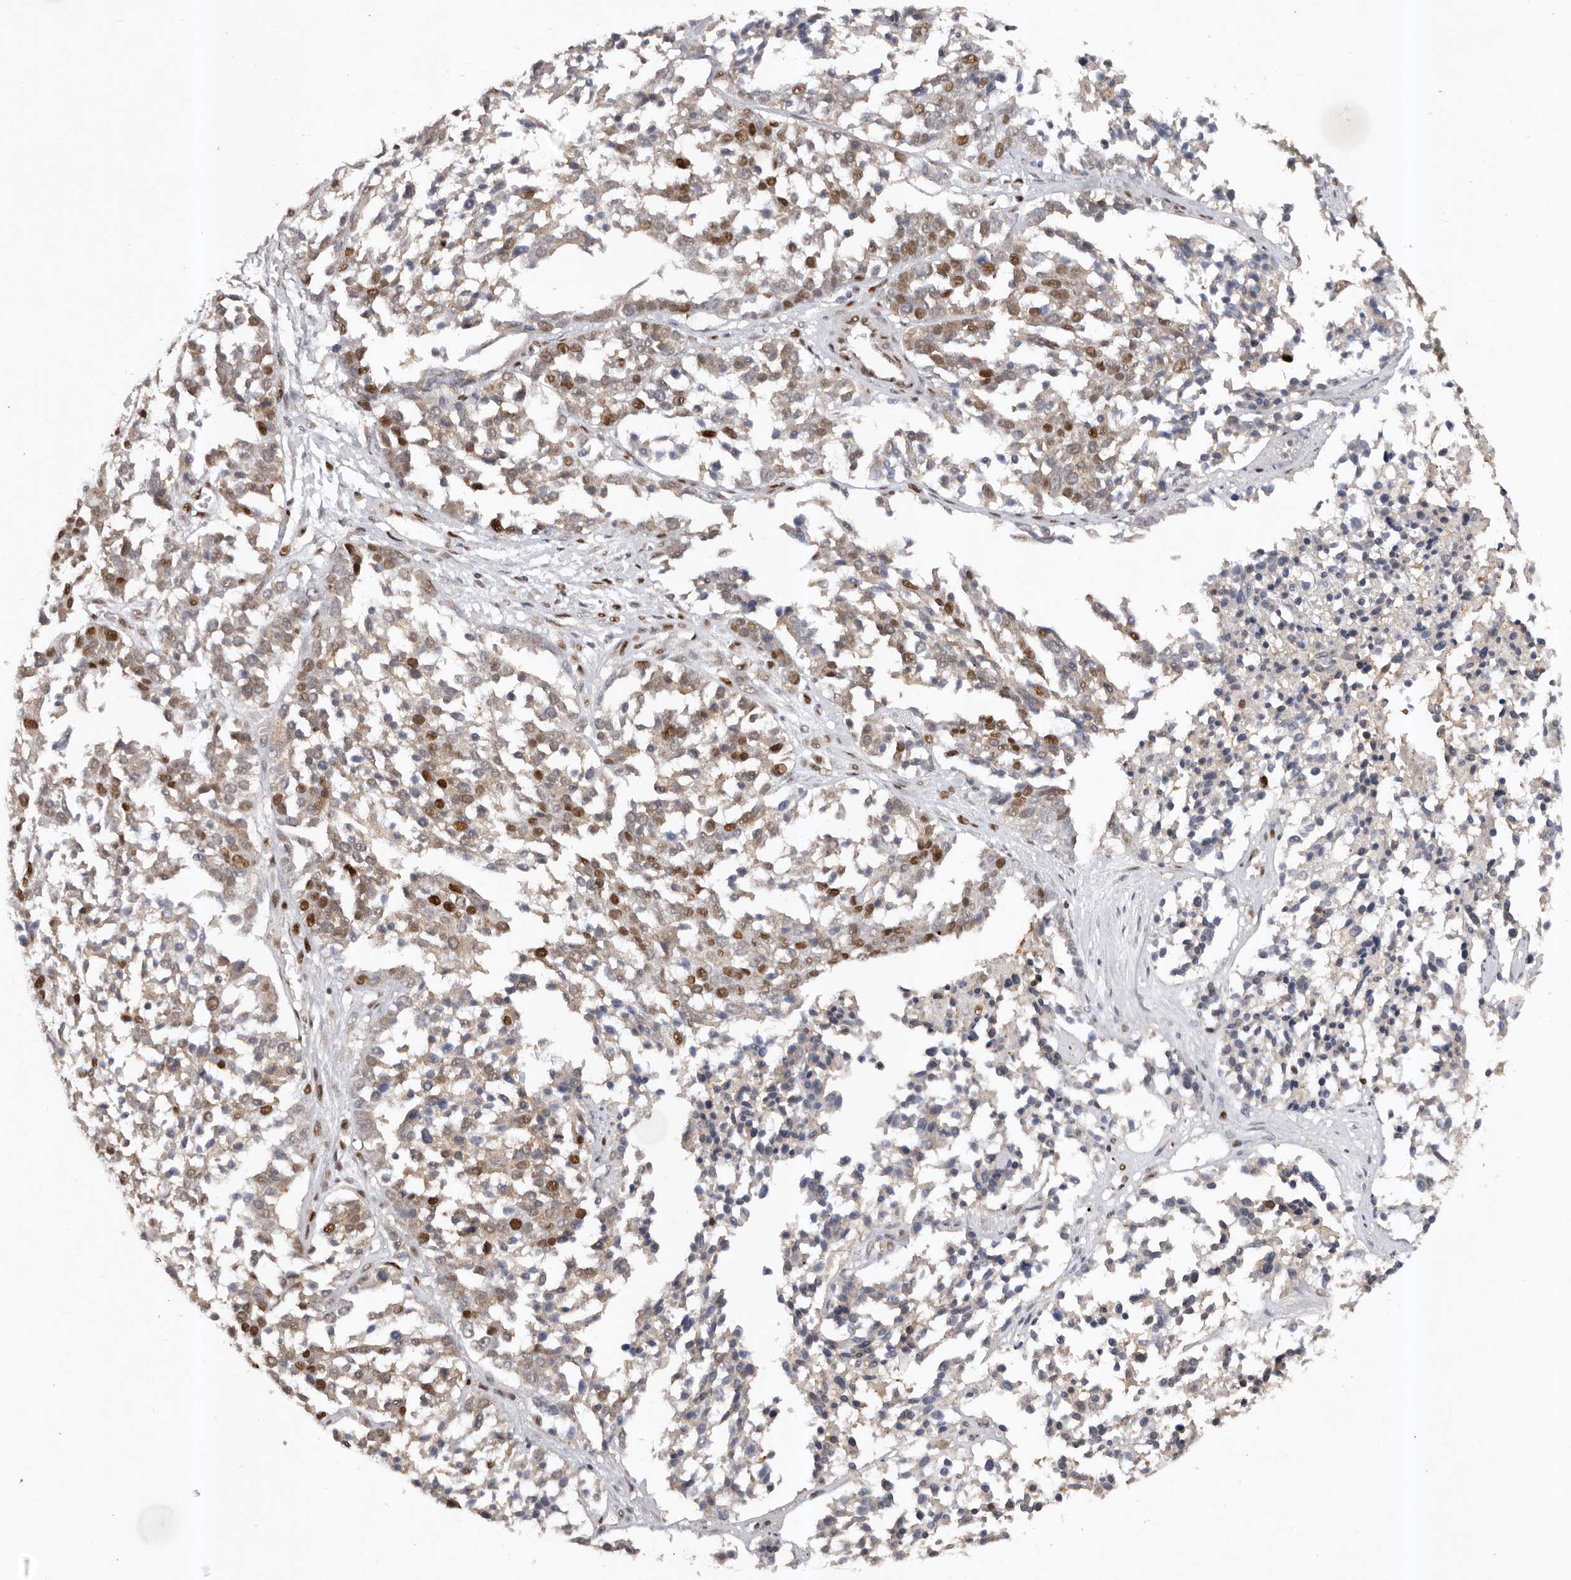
{"staining": {"intensity": "moderate", "quantity": "25%-75%", "location": "nuclear"}, "tissue": "ovarian cancer", "cell_type": "Tumor cells", "image_type": "cancer", "snomed": [{"axis": "morphology", "description": "Cystadenocarcinoma, serous, NOS"}, {"axis": "topography", "description": "Ovary"}], "caption": "Serous cystadenocarcinoma (ovarian) was stained to show a protein in brown. There is medium levels of moderate nuclear expression in about 25%-75% of tumor cells.", "gene": "KLF7", "patient": {"sex": "female", "age": 44}}